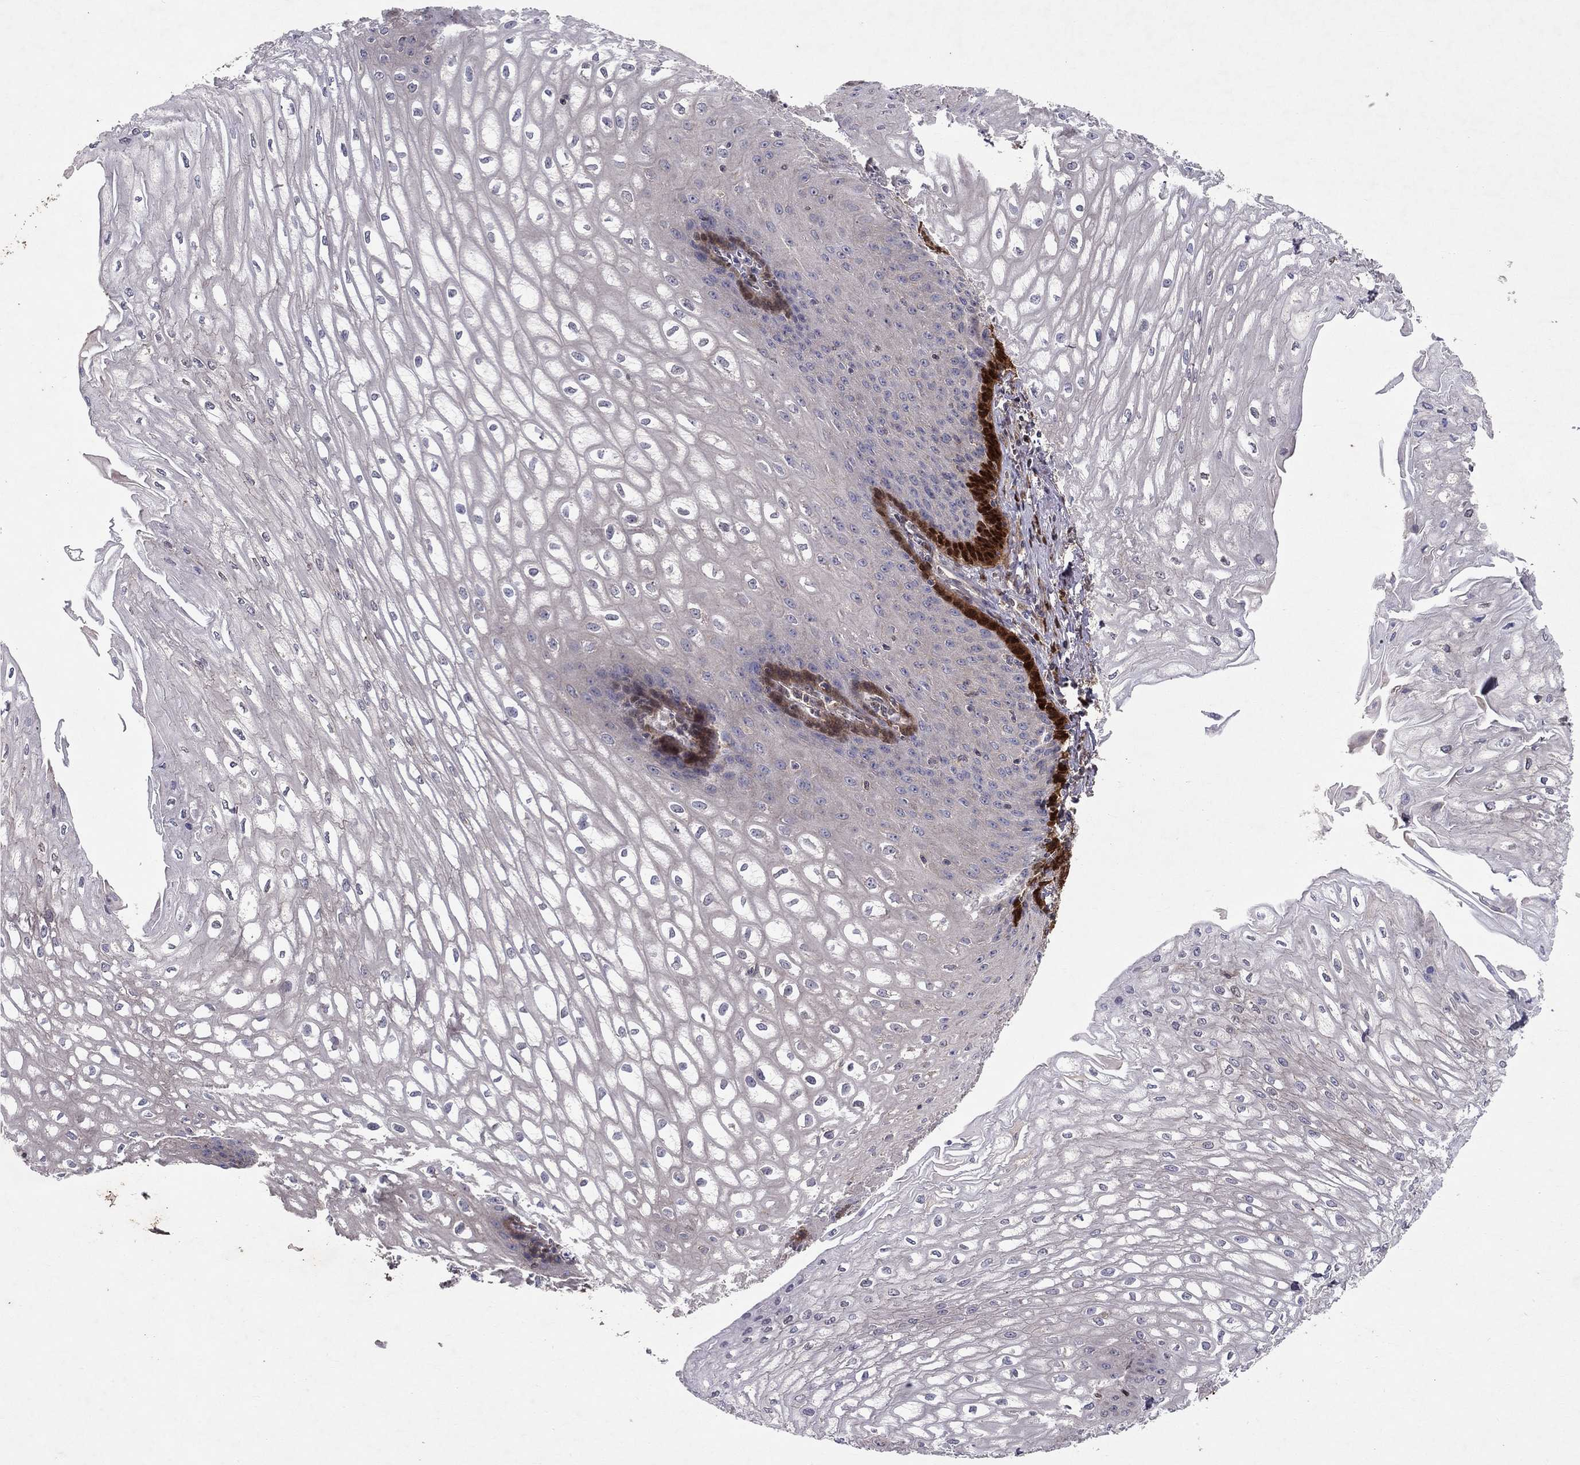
{"staining": {"intensity": "strong", "quantity": "<25%", "location": "cytoplasmic/membranous,nuclear"}, "tissue": "esophagus", "cell_type": "Squamous epithelial cells", "image_type": "normal", "snomed": [{"axis": "morphology", "description": "Normal tissue, NOS"}, {"axis": "topography", "description": "Esophagus"}], "caption": "Esophagus stained for a protein (brown) displays strong cytoplasmic/membranous,nuclear positive staining in about <25% of squamous epithelial cells.", "gene": "CRTC1", "patient": {"sex": "male", "age": 58}}